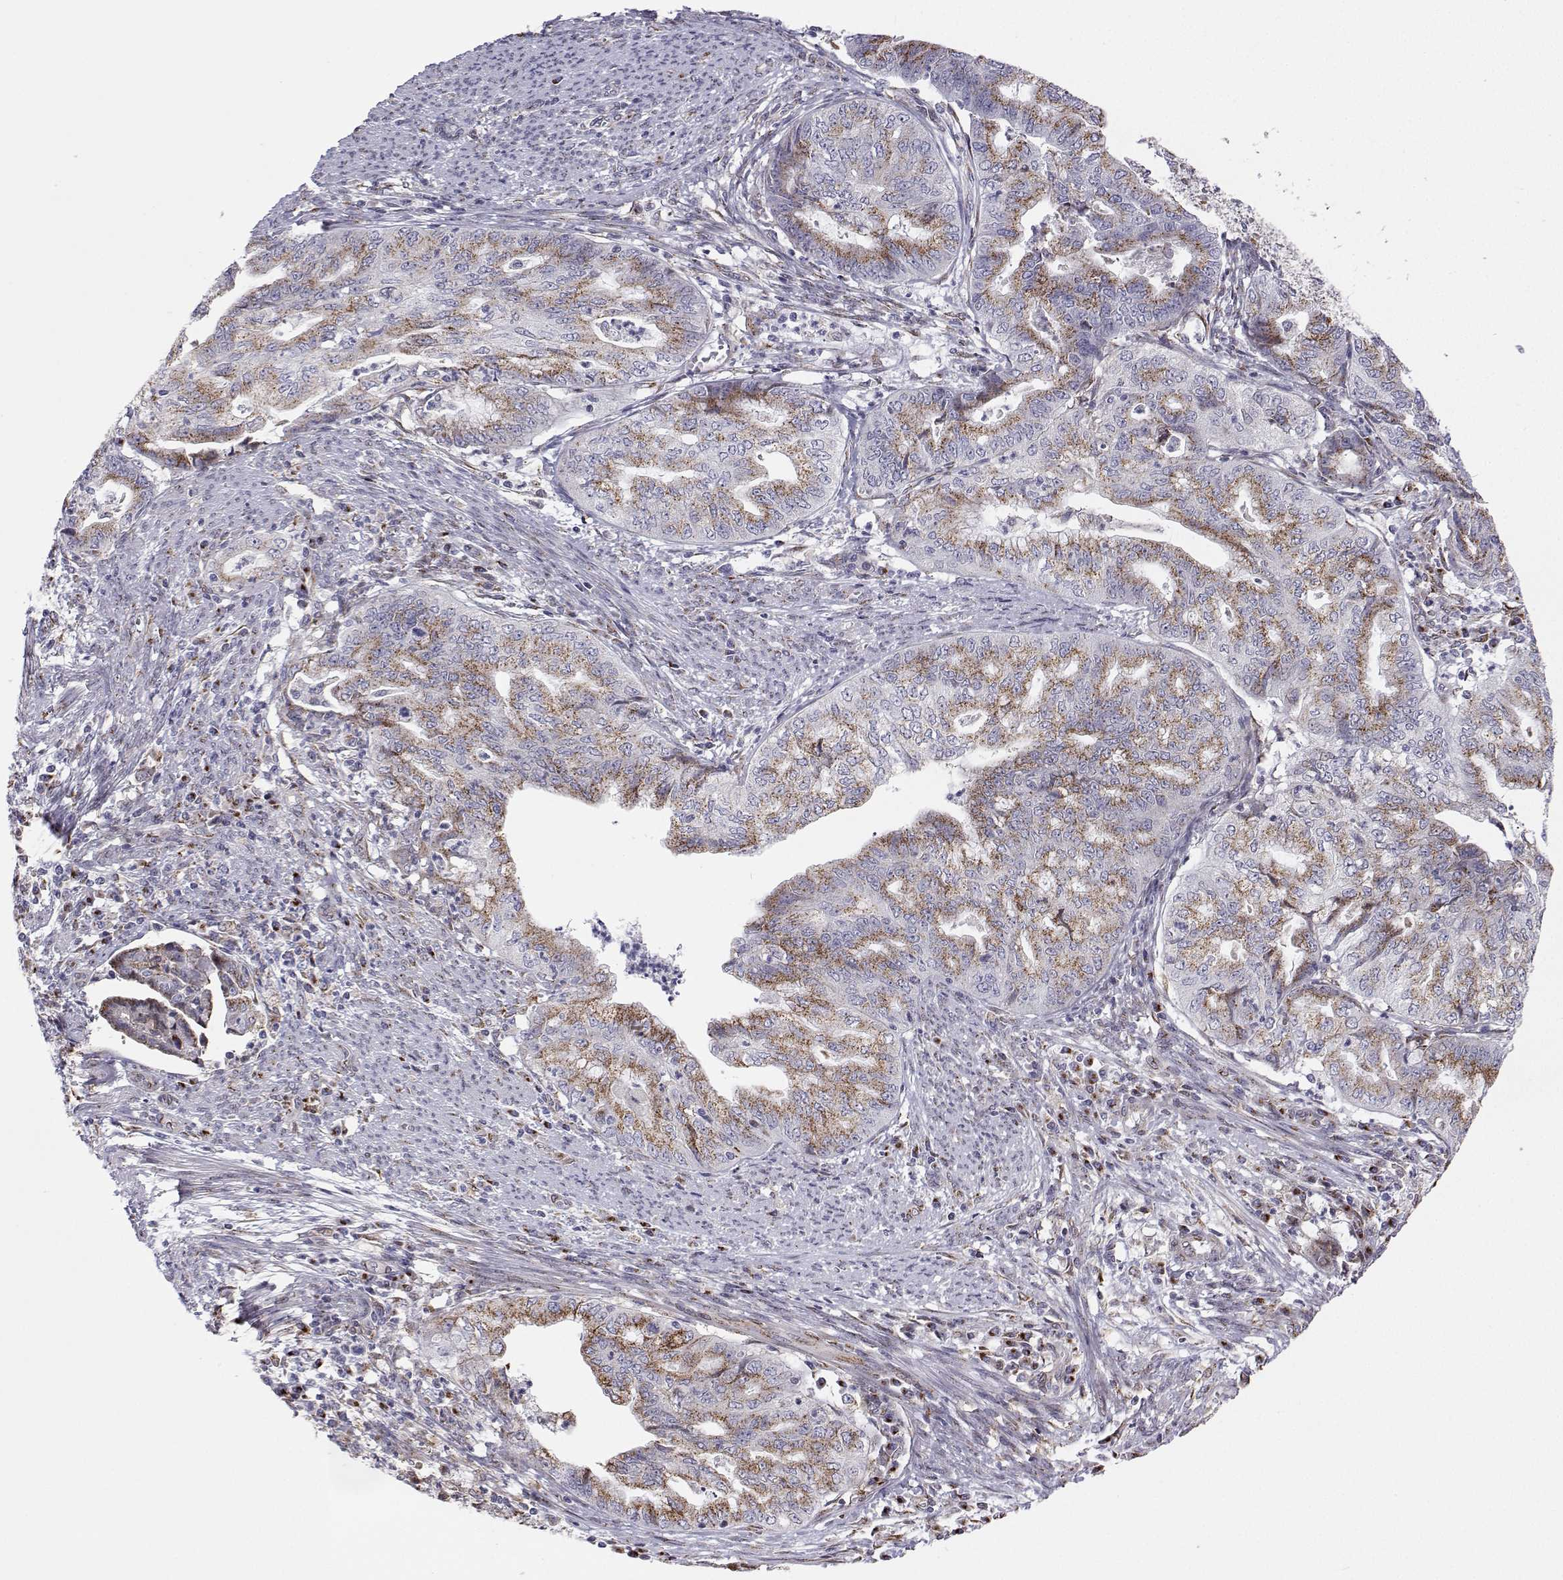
{"staining": {"intensity": "moderate", "quantity": "25%-75%", "location": "cytoplasmic/membranous"}, "tissue": "endometrial cancer", "cell_type": "Tumor cells", "image_type": "cancer", "snomed": [{"axis": "morphology", "description": "Adenocarcinoma, NOS"}, {"axis": "topography", "description": "Endometrium"}], "caption": "Immunohistochemical staining of endometrial adenocarcinoma exhibits moderate cytoplasmic/membranous protein expression in approximately 25%-75% of tumor cells.", "gene": "STARD13", "patient": {"sex": "female", "age": 79}}